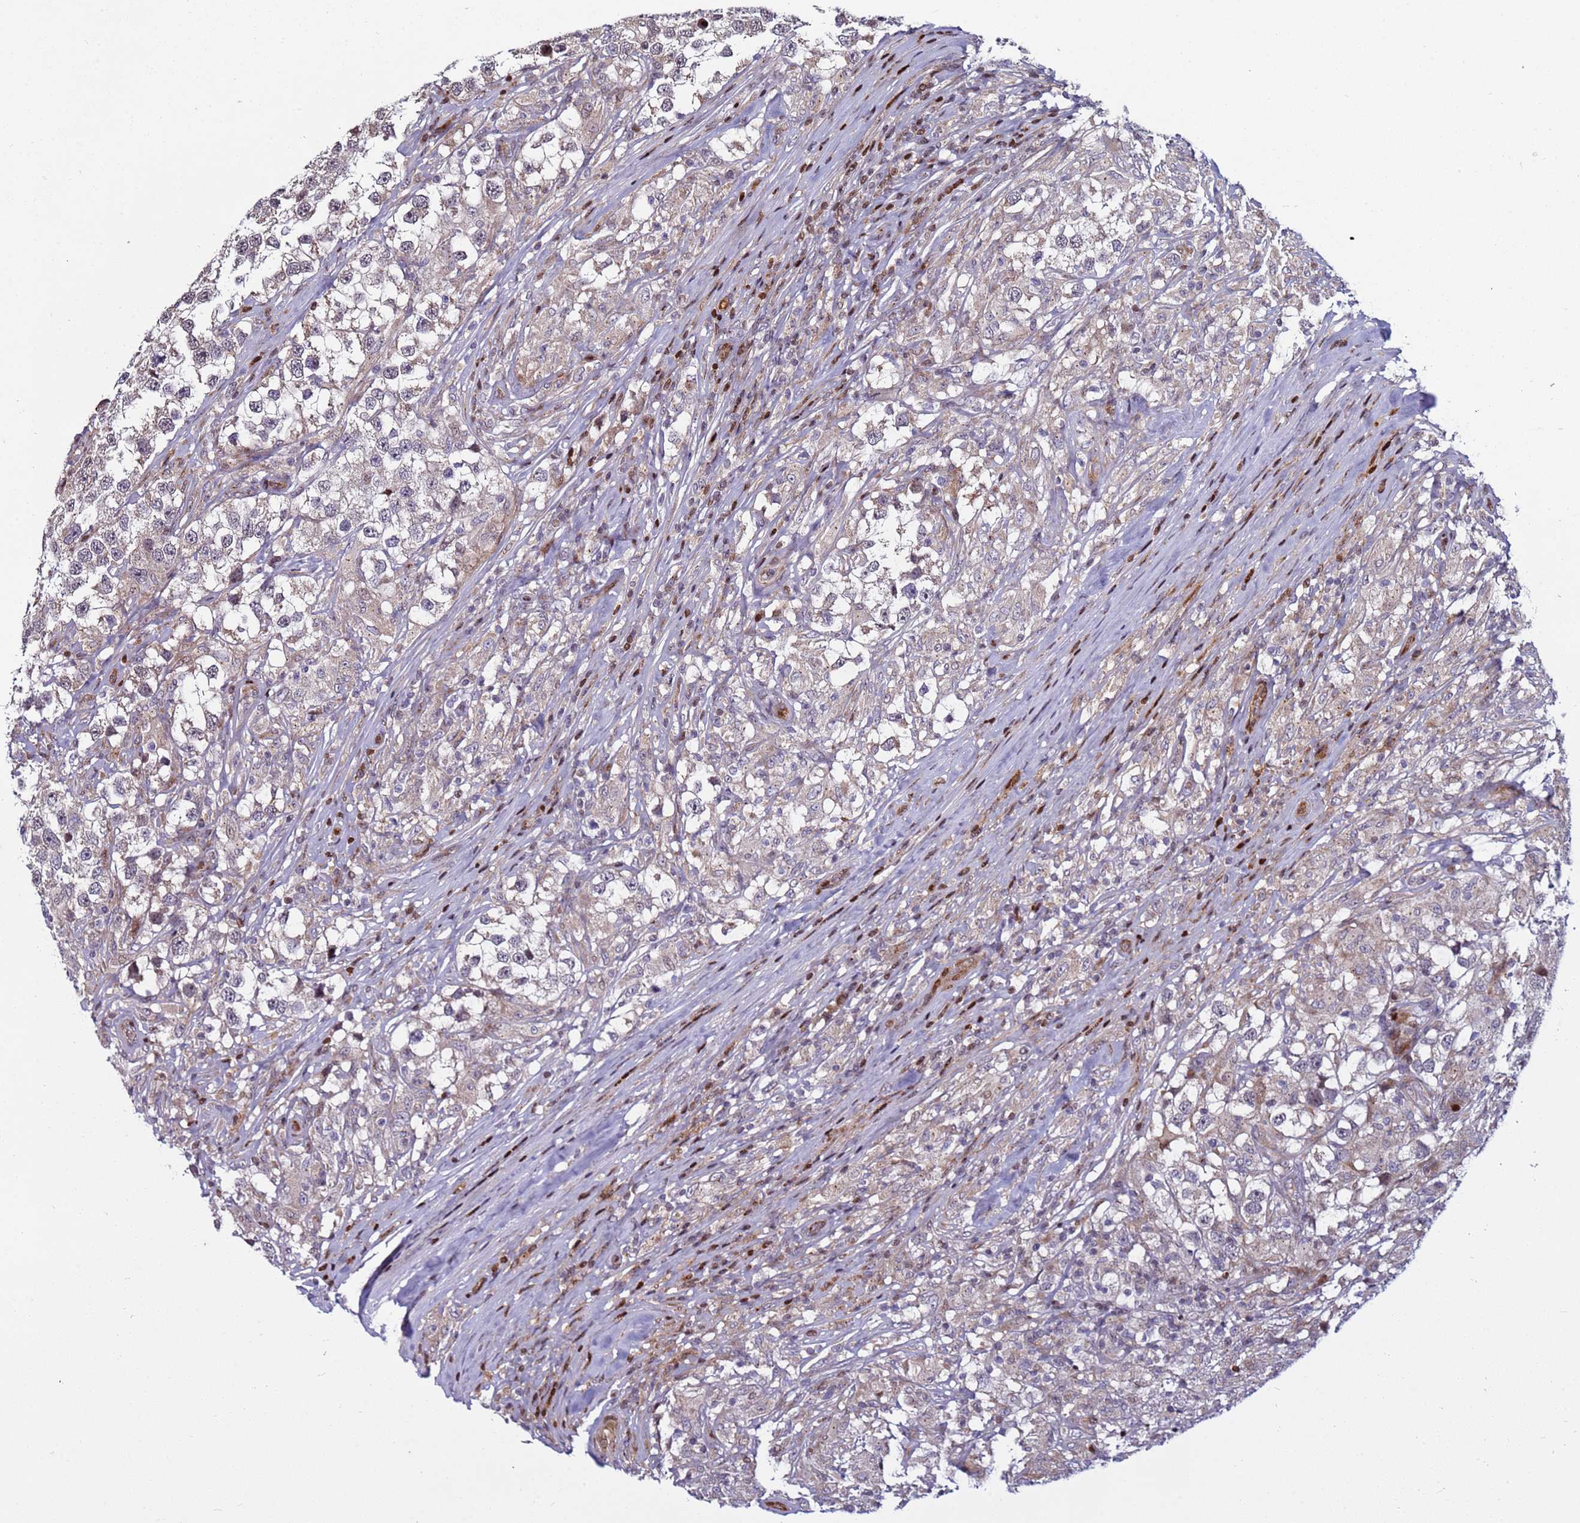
{"staining": {"intensity": "negative", "quantity": "none", "location": "none"}, "tissue": "testis cancer", "cell_type": "Tumor cells", "image_type": "cancer", "snomed": [{"axis": "morphology", "description": "Seminoma, NOS"}, {"axis": "topography", "description": "Testis"}], "caption": "Testis cancer was stained to show a protein in brown. There is no significant expression in tumor cells.", "gene": "WBP11", "patient": {"sex": "male", "age": 46}}